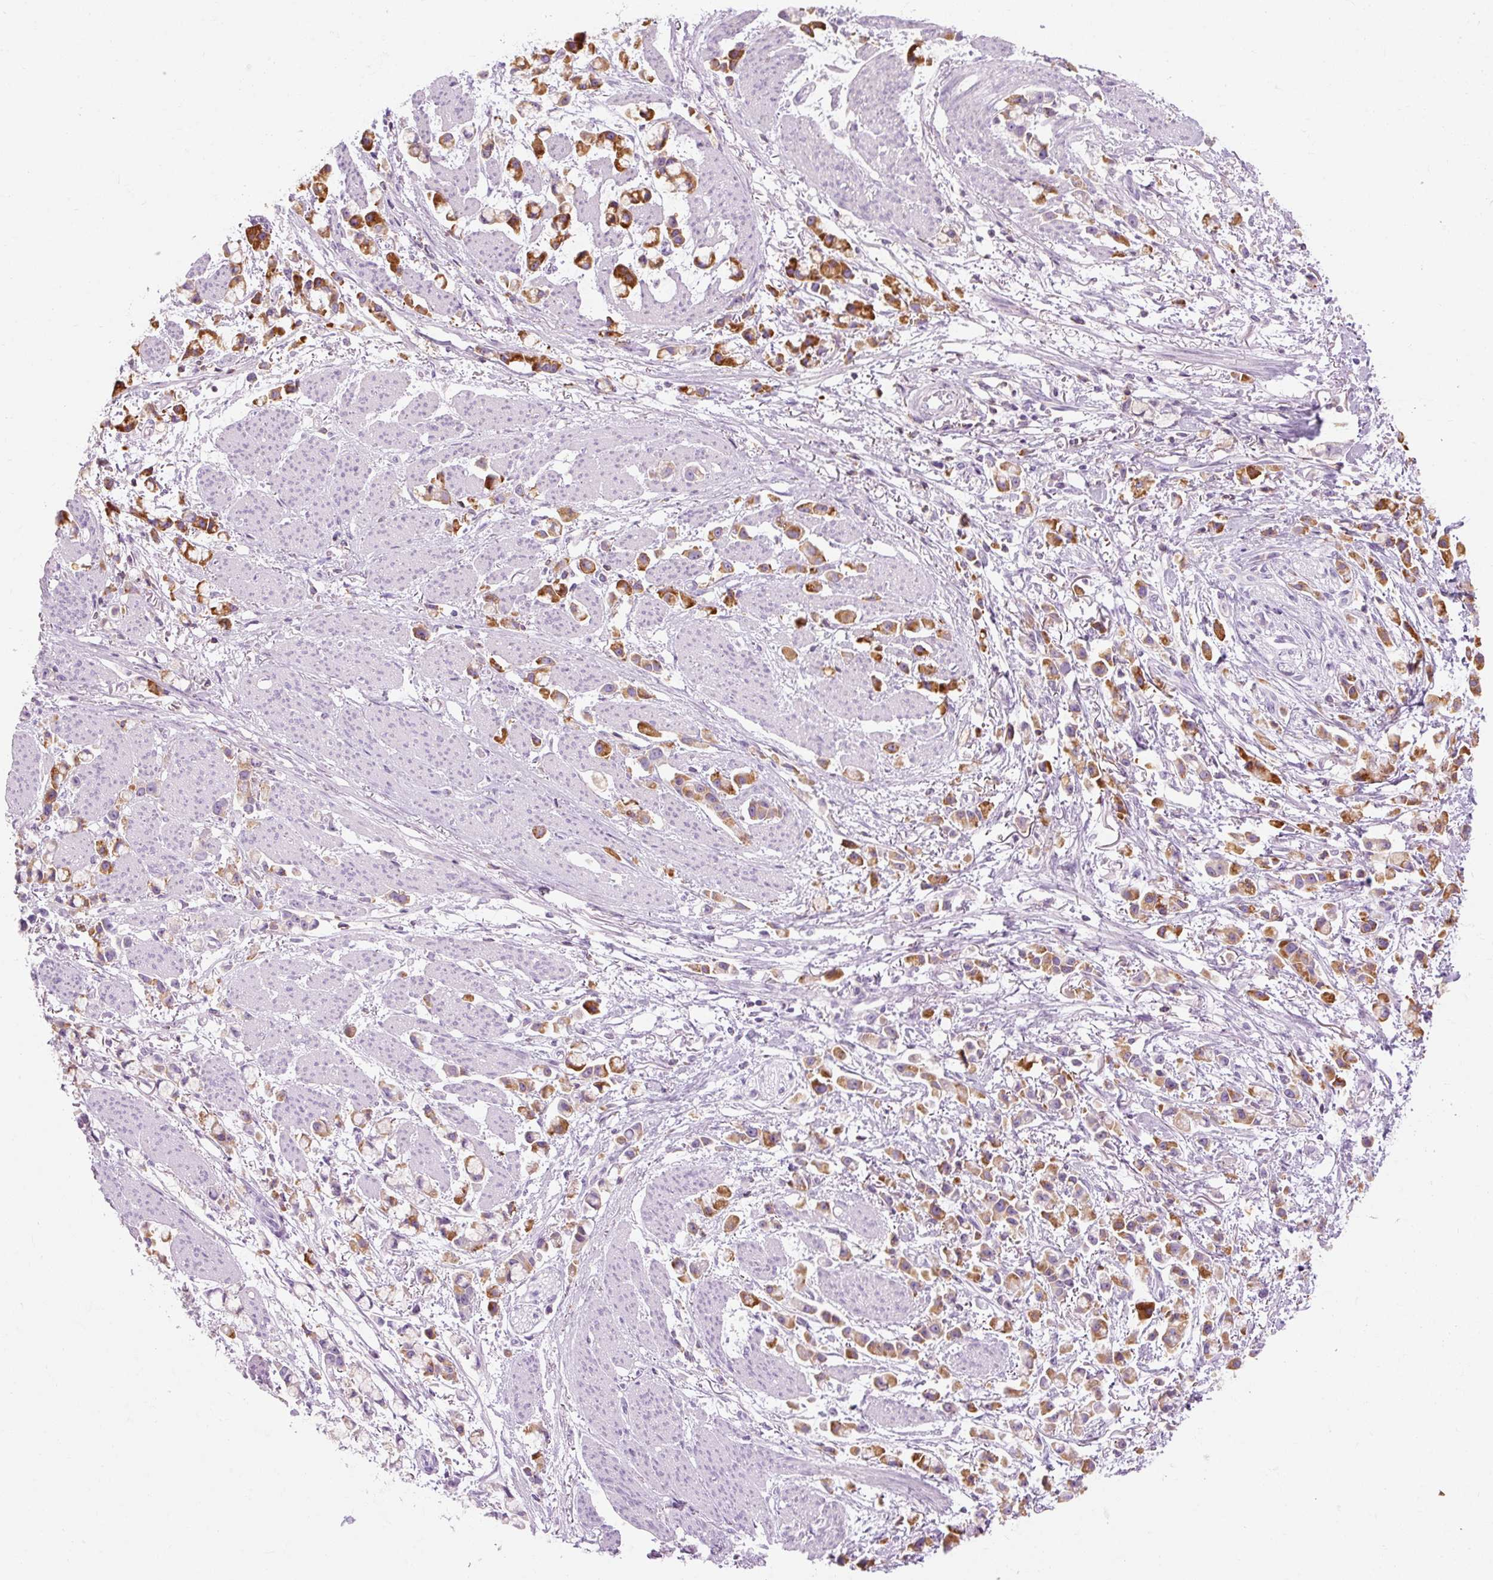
{"staining": {"intensity": "moderate", "quantity": ">75%", "location": "cytoplasmic/membranous"}, "tissue": "stomach cancer", "cell_type": "Tumor cells", "image_type": "cancer", "snomed": [{"axis": "morphology", "description": "Adenocarcinoma, NOS"}, {"axis": "topography", "description": "Stomach"}], "caption": "The image reveals staining of adenocarcinoma (stomach), revealing moderate cytoplasmic/membranous protein expression (brown color) within tumor cells.", "gene": "TIGD2", "patient": {"sex": "female", "age": 81}}